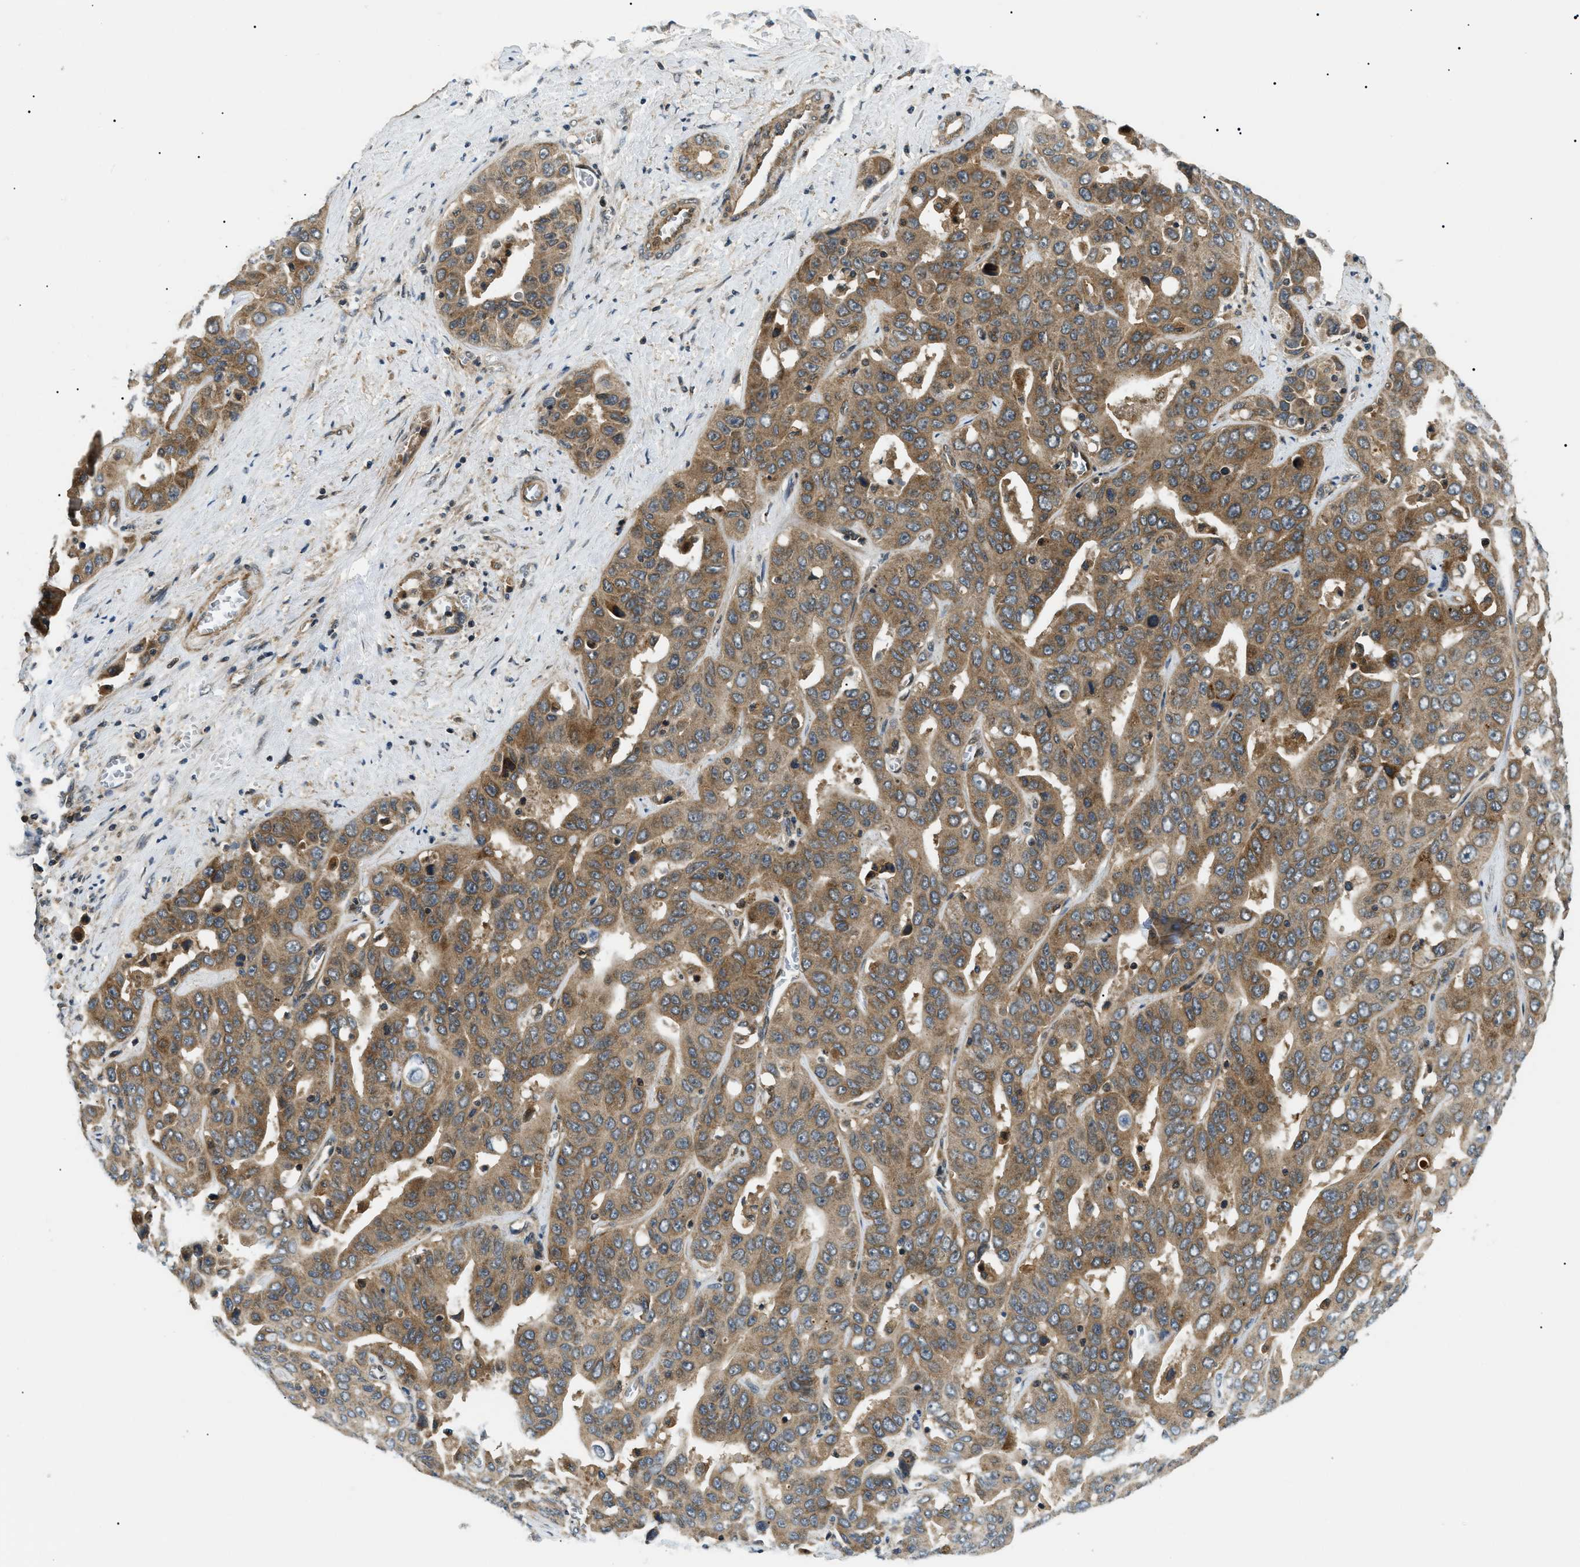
{"staining": {"intensity": "moderate", "quantity": ">75%", "location": "cytoplasmic/membranous"}, "tissue": "liver cancer", "cell_type": "Tumor cells", "image_type": "cancer", "snomed": [{"axis": "morphology", "description": "Cholangiocarcinoma"}, {"axis": "topography", "description": "Liver"}], "caption": "A brown stain labels moderate cytoplasmic/membranous expression of a protein in human liver cancer (cholangiocarcinoma) tumor cells. The staining is performed using DAB brown chromogen to label protein expression. The nuclei are counter-stained blue using hematoxylin.", "gene": "ATP6AP1", "patient": {"sex": "female", "age": 52}}